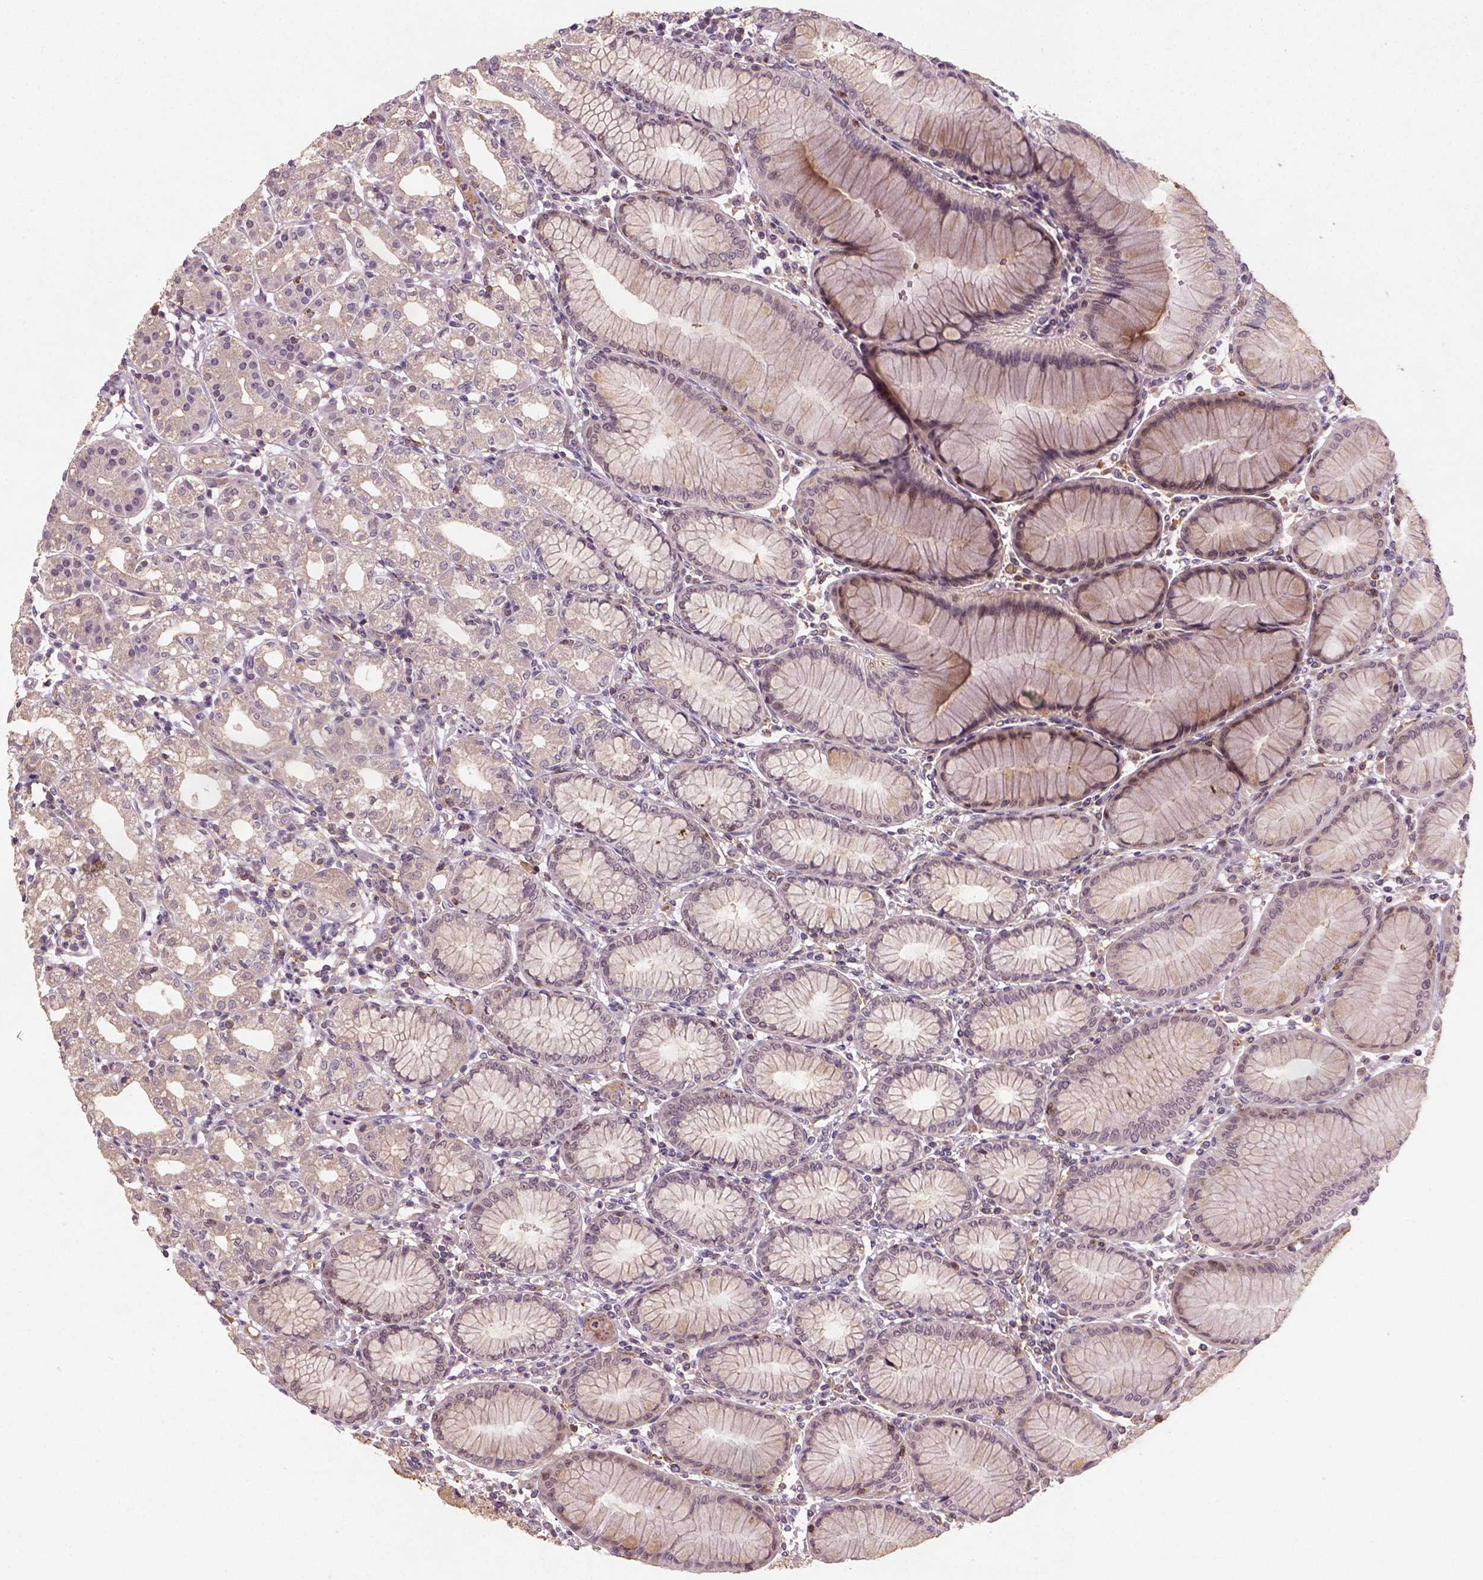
{"staining": {"intensity": "weak", "quantity": "25%-75%", "location": "cytoplasmic/membranous"}, "tissue": "stomach", "cell_type": "Glandular cells", "image_type": "normal", "snomed": [{"axis": "morphology", "description": "Normal tissue, NOS"}, {"axis": "topography", "description": "Skeletal muscle"}, {"axis": "topography", "description": "Stomach"}], "caption": "Immunohistochemical staining of normal human stomach exhibits 25%-75% levels of weak cytoplasmic/membranous protein staining in approximately 25%-75% of glandular cells. (brown staining indicates protein expression, while blue staining denotes nuclei).", "gene": "CAMKK1", "patient": {"sex": "female", "age": 57}}